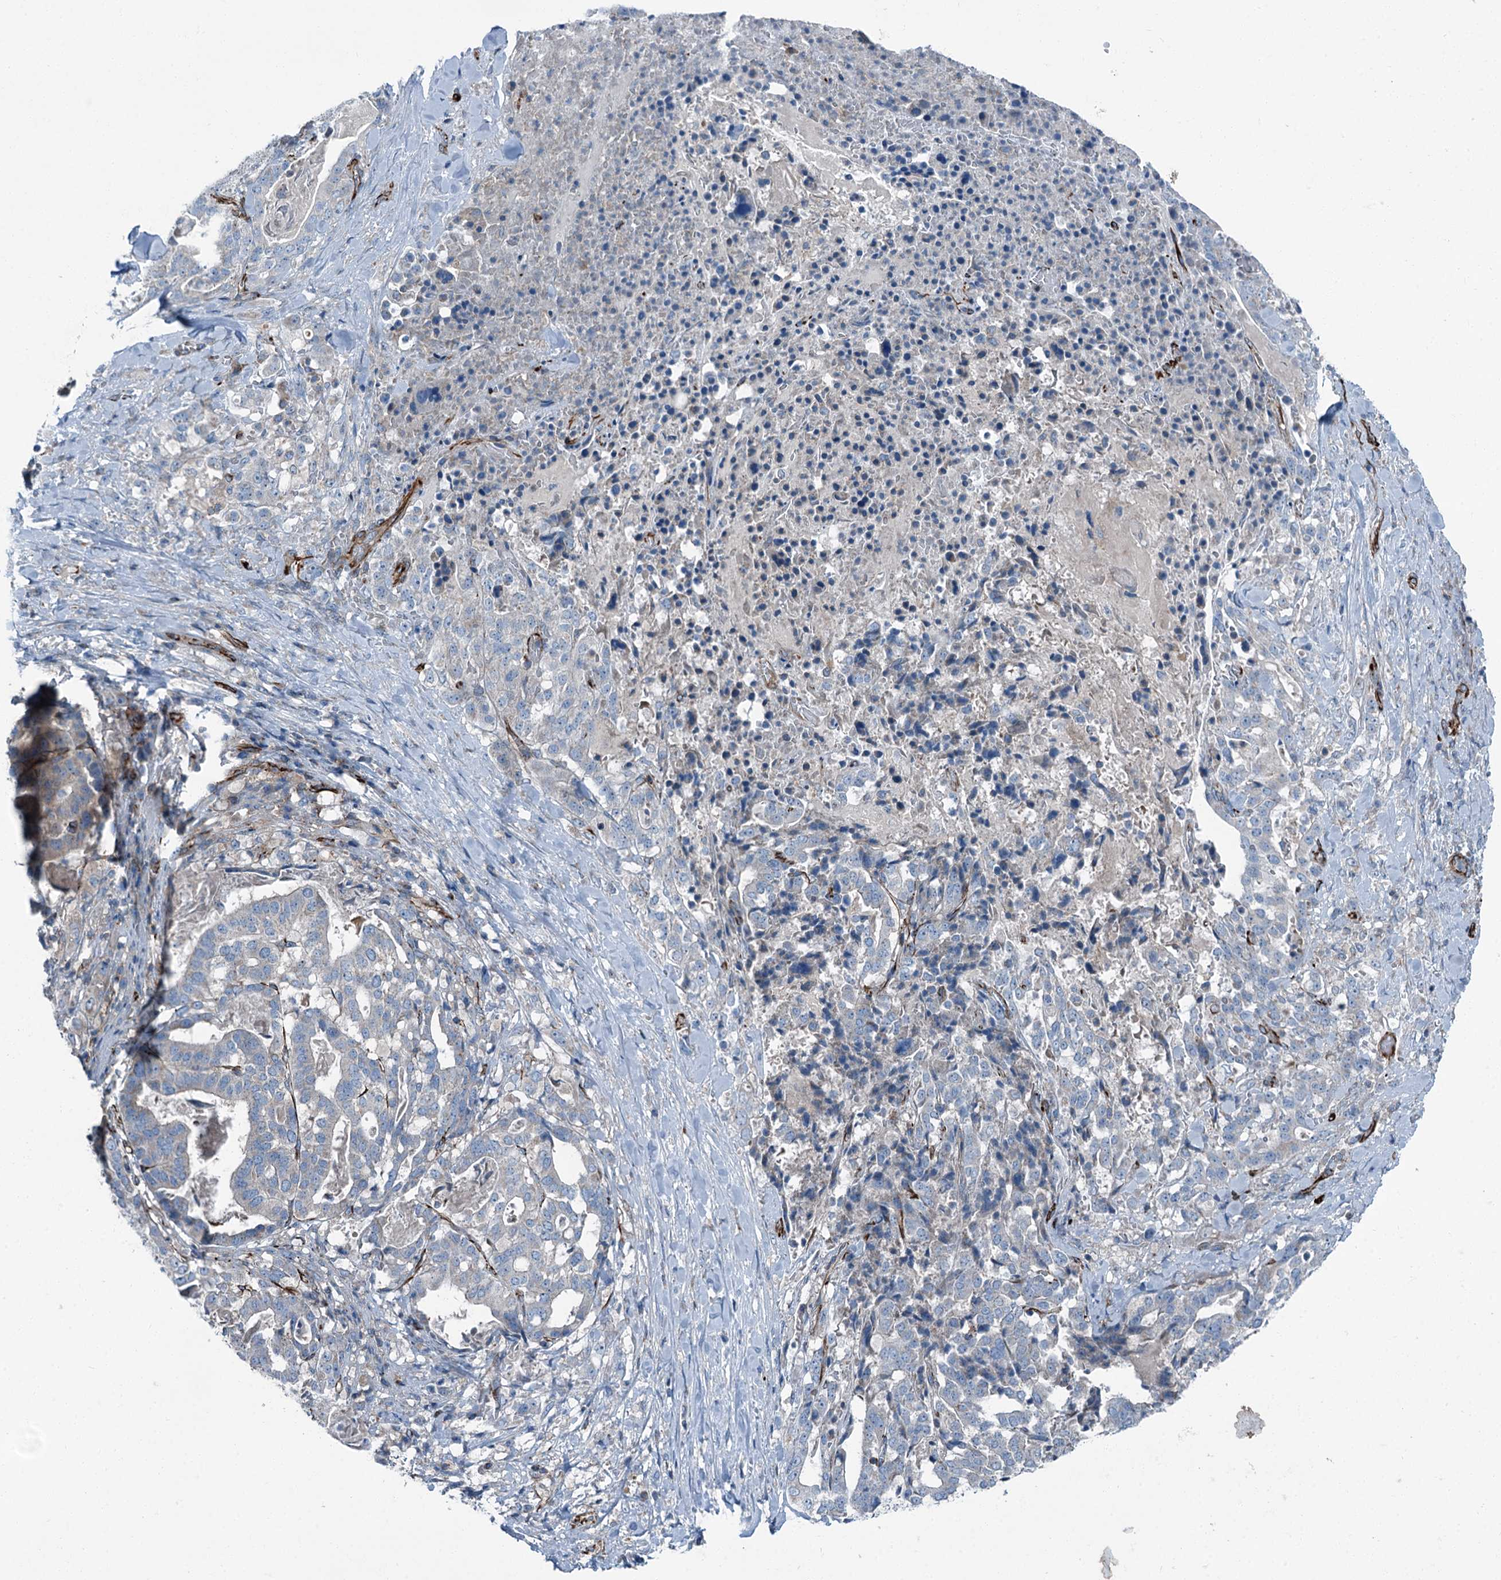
{"staining": {"intensity": "negative", "quantity": "none", "location": "none"}, "tissue": "stomach cancer", "cell_type": "Tumor cells", "image_type": "cancer", "snomed": [{"axis": "morphology", "description": "Adenocarcinoma, NOS"}, {"axis": "topography", "description": "Stomach"}], "caption": "This micrograph is of stomach cancer stained with immunohistochemistry (IHC) to label a protein in brown with the nuclei are counter-stained blue. There is no staining in tumor cells.", "gene": "AXL", "patient": {"sex": "male", "age": 48}}